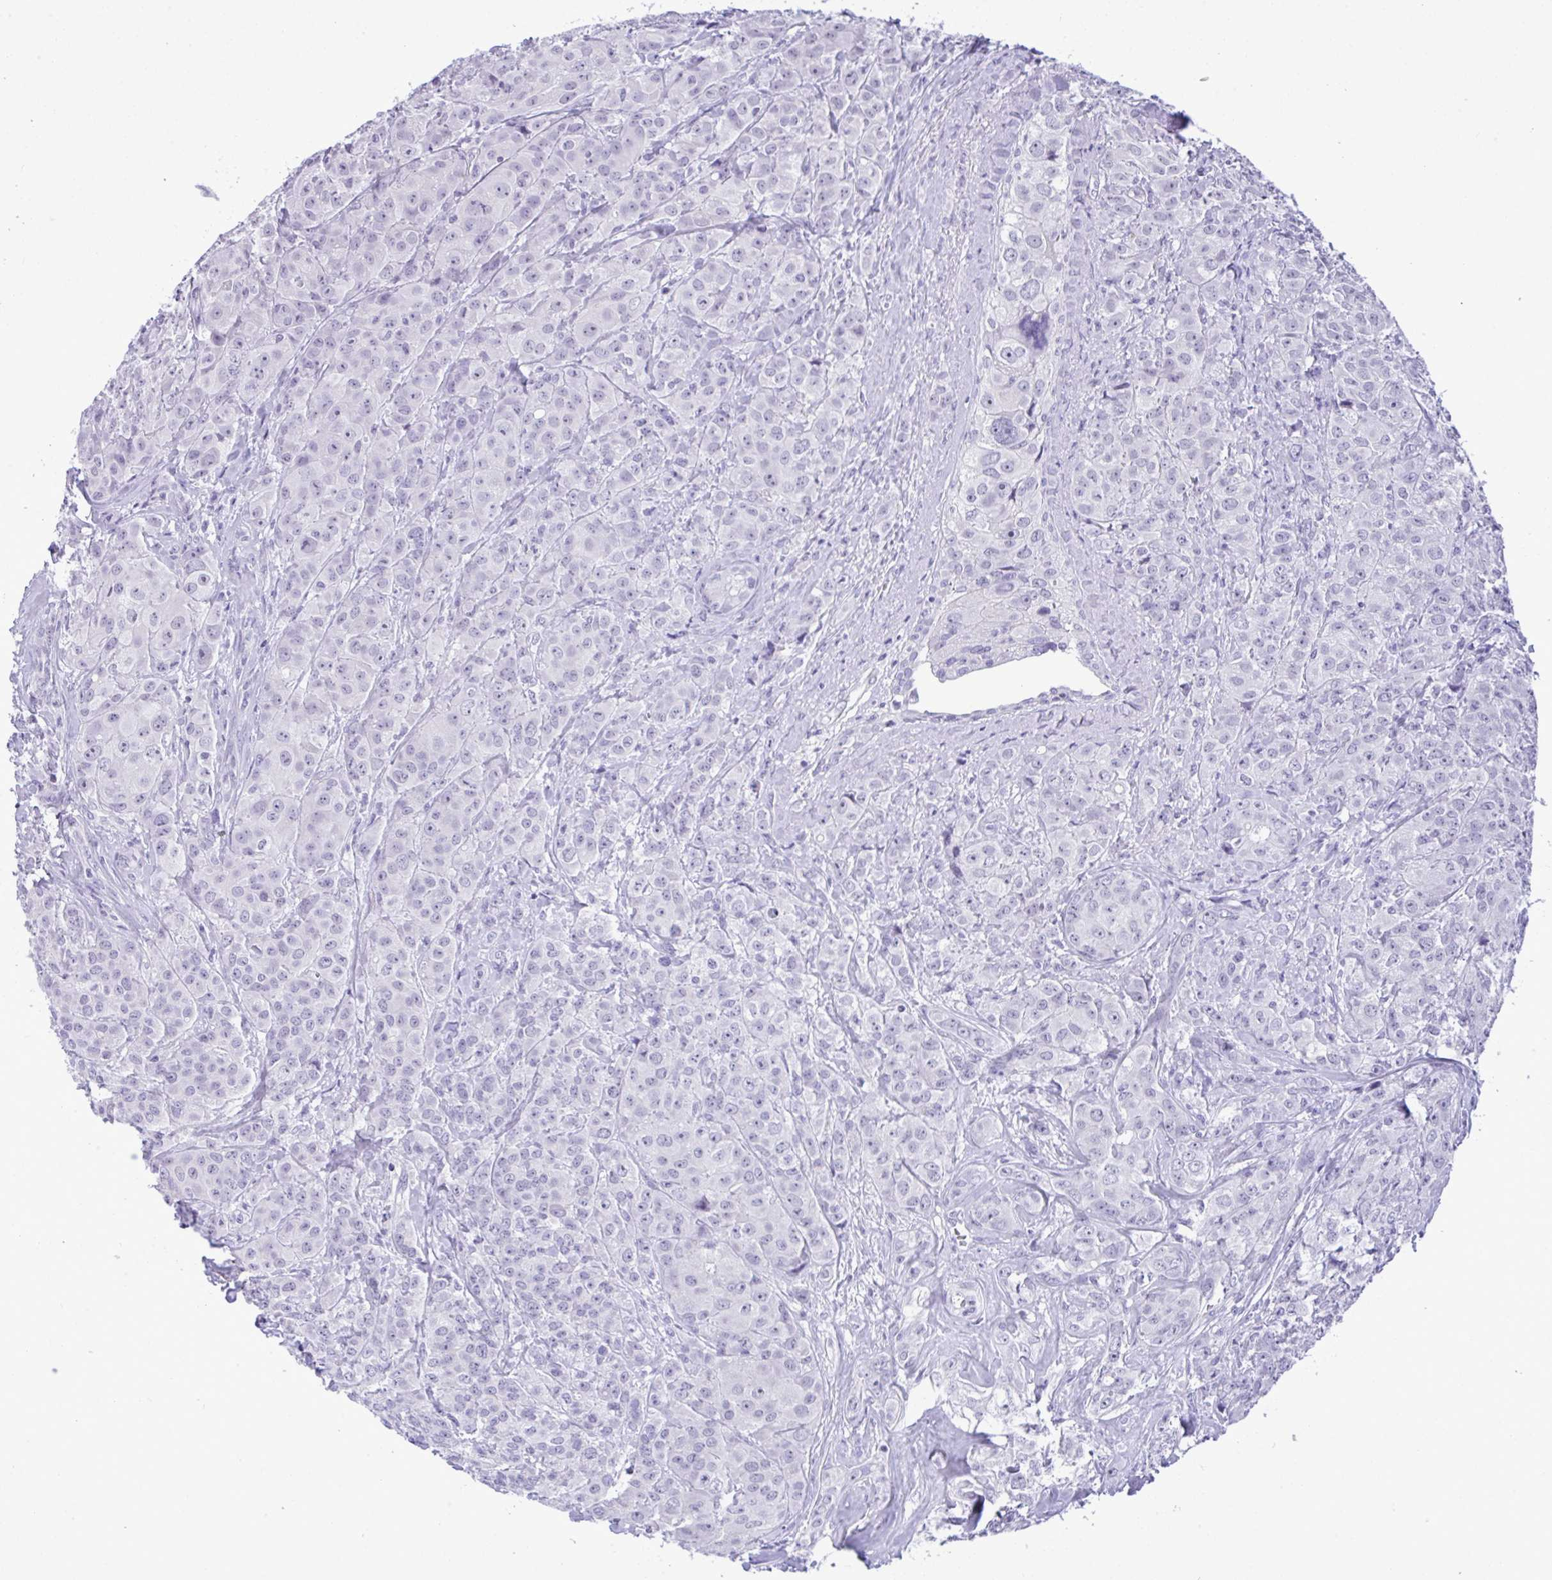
{"staining": {"intensity": "negative", "quantity": "none", "location": "none"}, "tissue": "breast cancer", "cell_type": "Tumor cells", "image_type": "cancer", "snomed": [{"axis": "morphology", "description": "Normal tissue, NOS"}, {"axis": "morphology", "description": "Duct carcinoma"}, {"axis": "topography", "description": "Breast"}], "caption": "Immunohistochemistry (IHC) photomicrograph of human breast cancer (invasive ductal carcinoma) stained for a protein (brown), which displays no positivity in tumor cells.", "gene": "YBX2", "patient": {"sex": "female", "age": 43}}